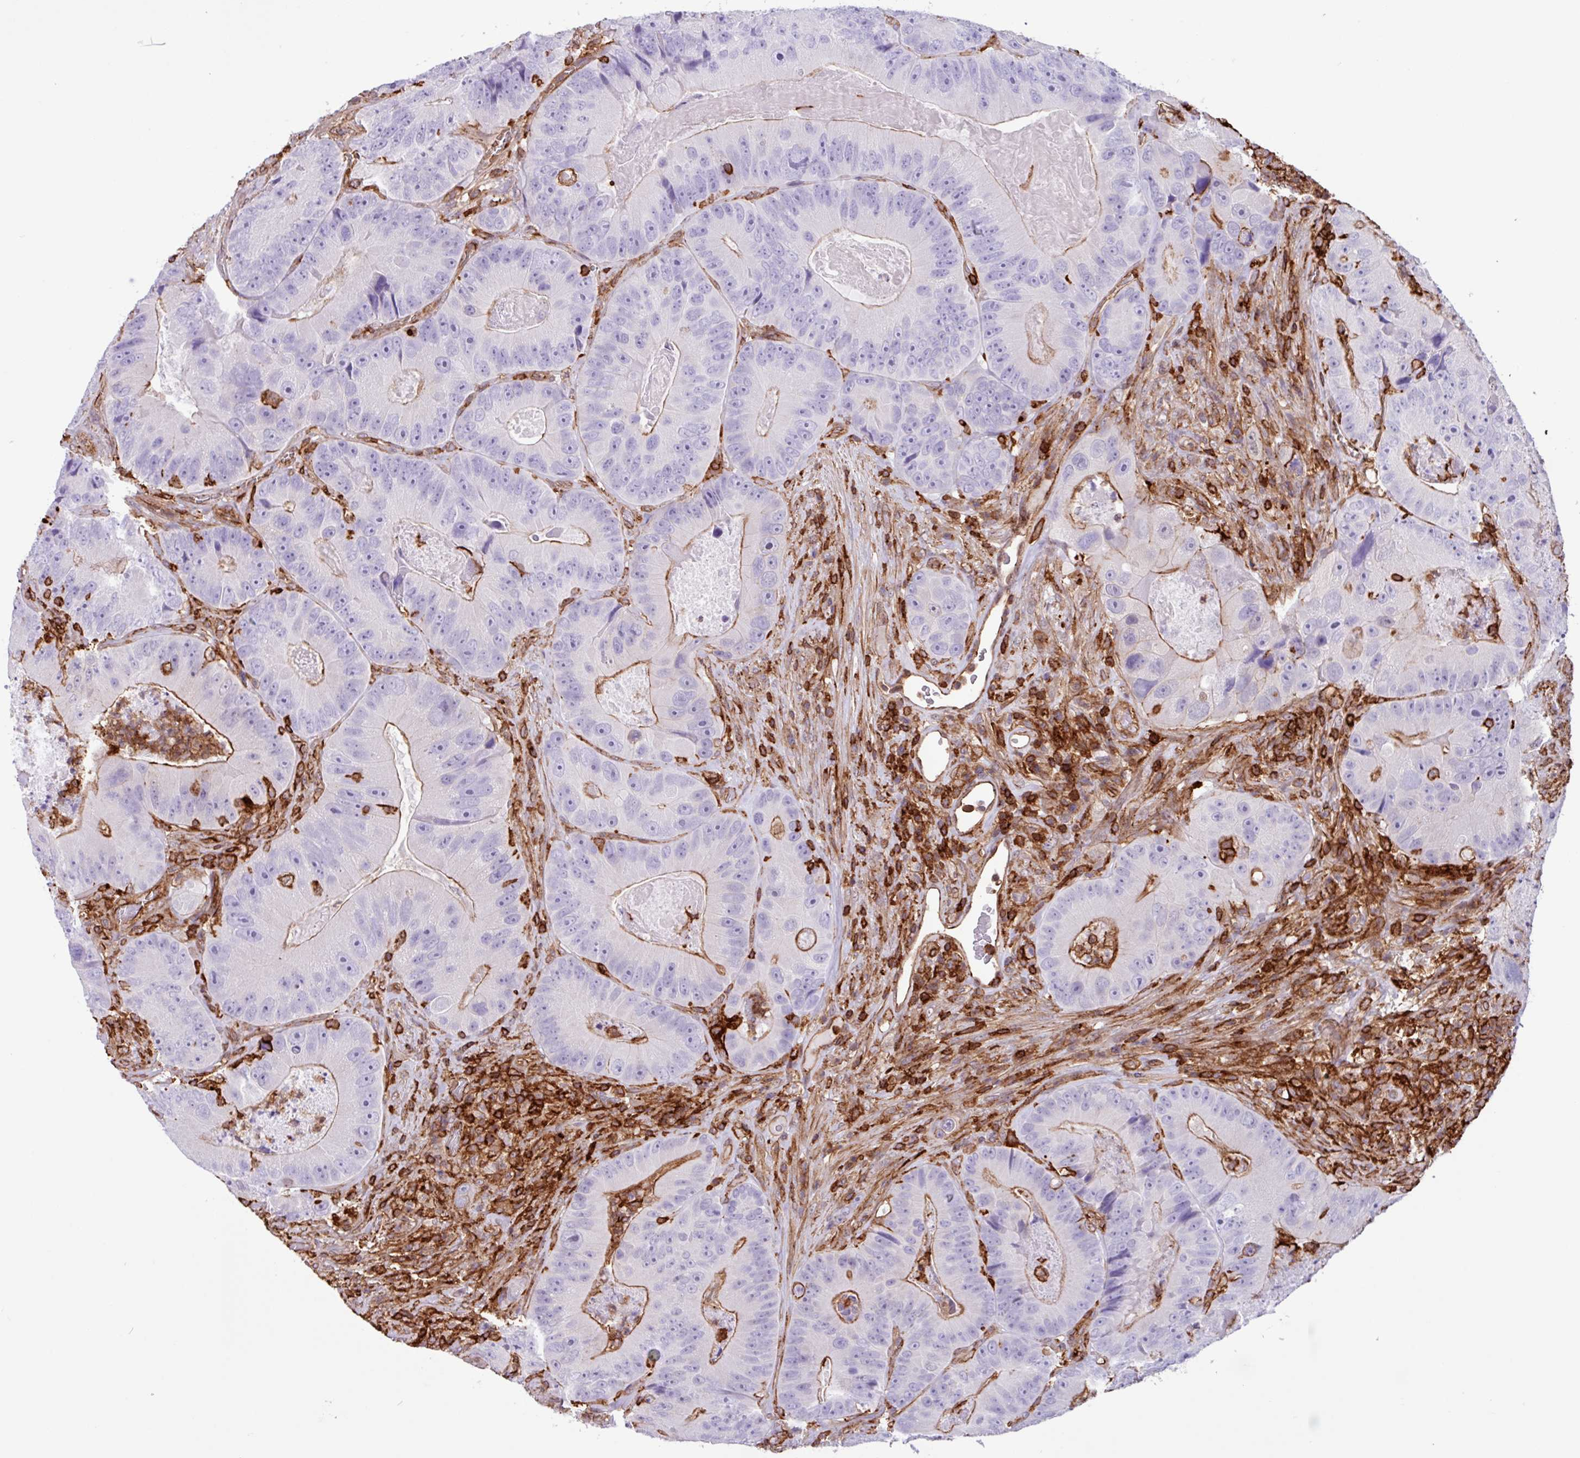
{"staining": {"intensity": "moderate", "quantity": "<25%", "location": "cytoplasmic/membranous"}, "tissue": "colorectal cancer", "cell_type": "Tumor cells", "image_type": "cancer", "snomed": [{"axis": "morphology", "description": "Adenocarcinoma, NOS"}, {"axis": "topography", "description": "Colon"}], "caption": "Protein analysis of colorectal adenocarcinoma tissue shows moderate cytoplasmic/membranous staining in approximately <25% of tumor cells.", "gene": "PPP1R18", "patient": {"sex": "female", "age": 86}}